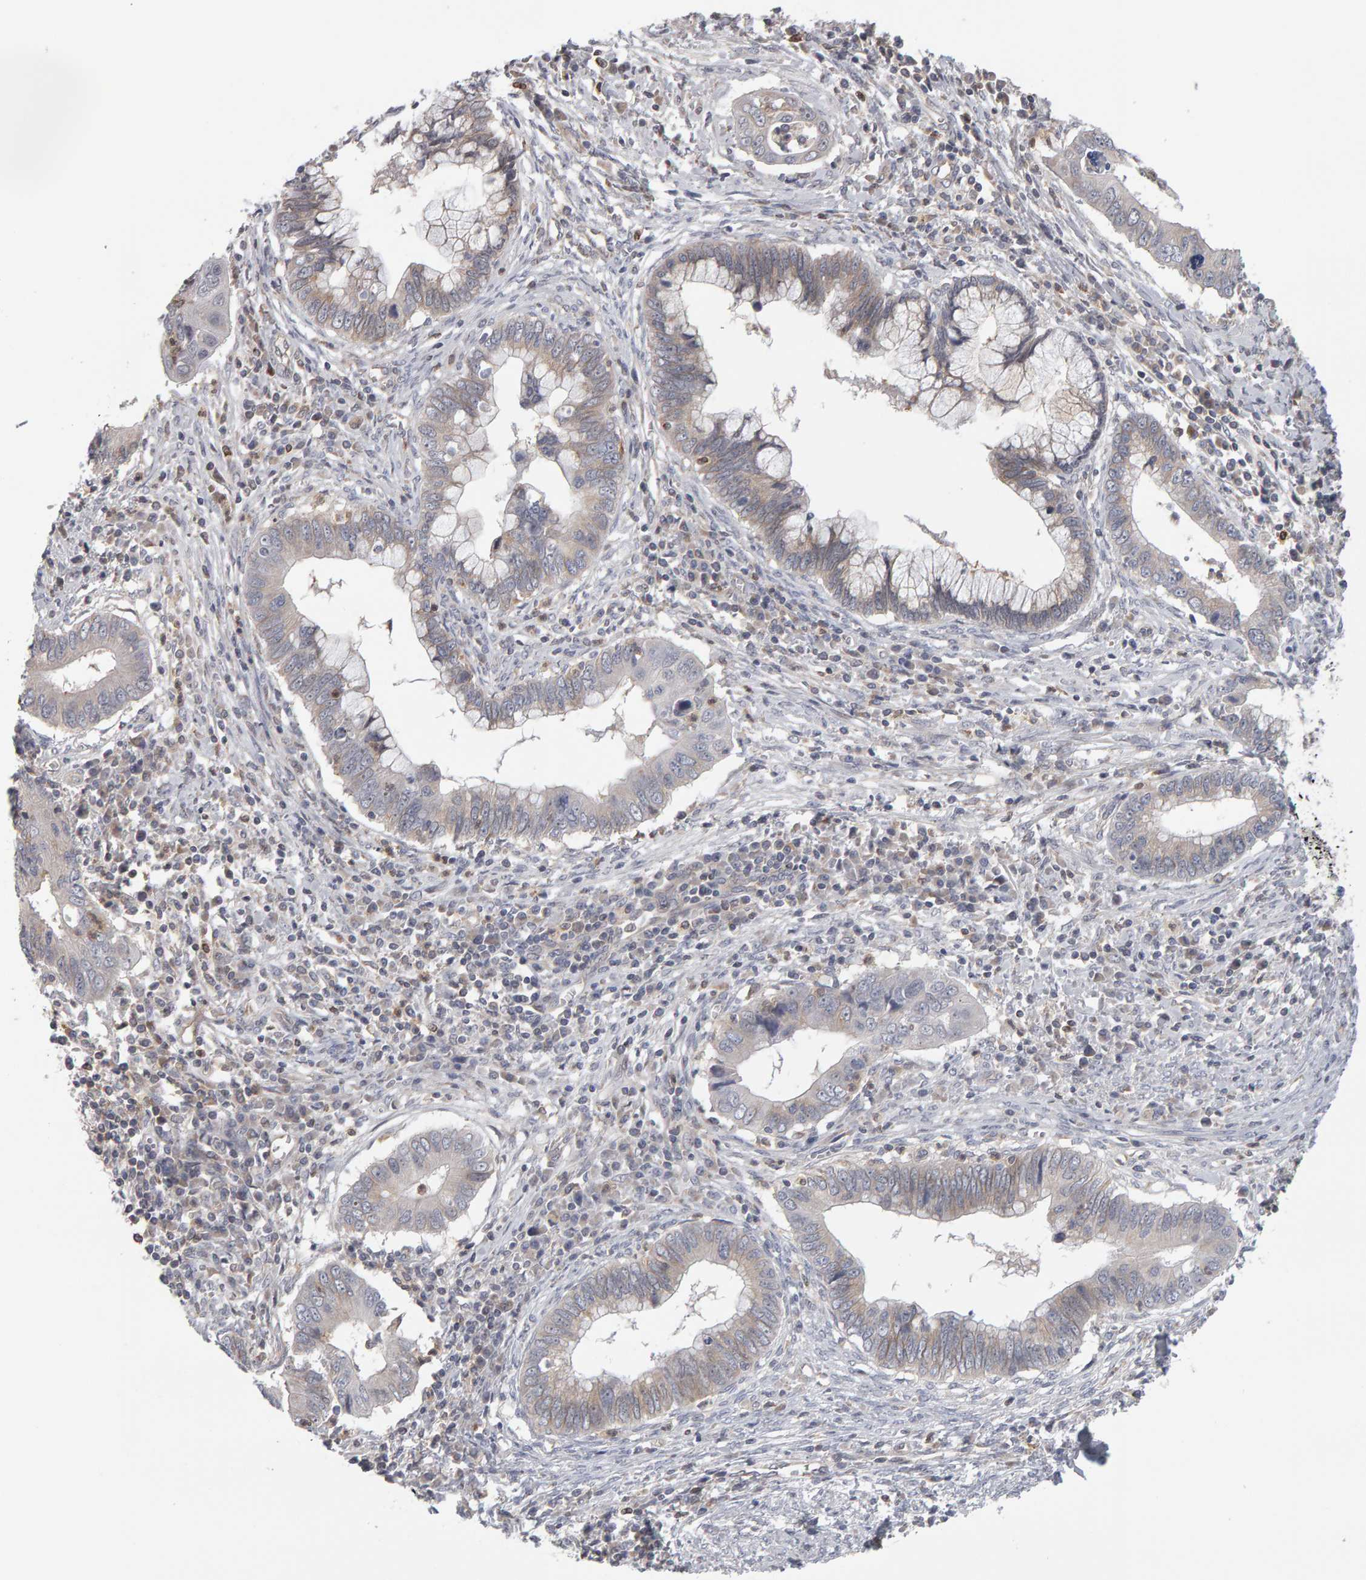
{"staining": {"intensity": "weak", "quantity": "<25%", "location": "cytoplasmic/membranous"}, "tissue": "cervical cancer", "cell_type": "Tumor cells", "image_type": "cancer", "snomed": [{"axis": "morphology", "description": "Adenocarcinoma, NOS"}, {"axis": "topography", "description": "Cervix"}], "caption": "Cervical cancer (adenocarcinoma) stained for a protein using IHC shows no staining tumor cells.", "gene": "MSRA", "patient": {"sex": "female", "age": 44}}